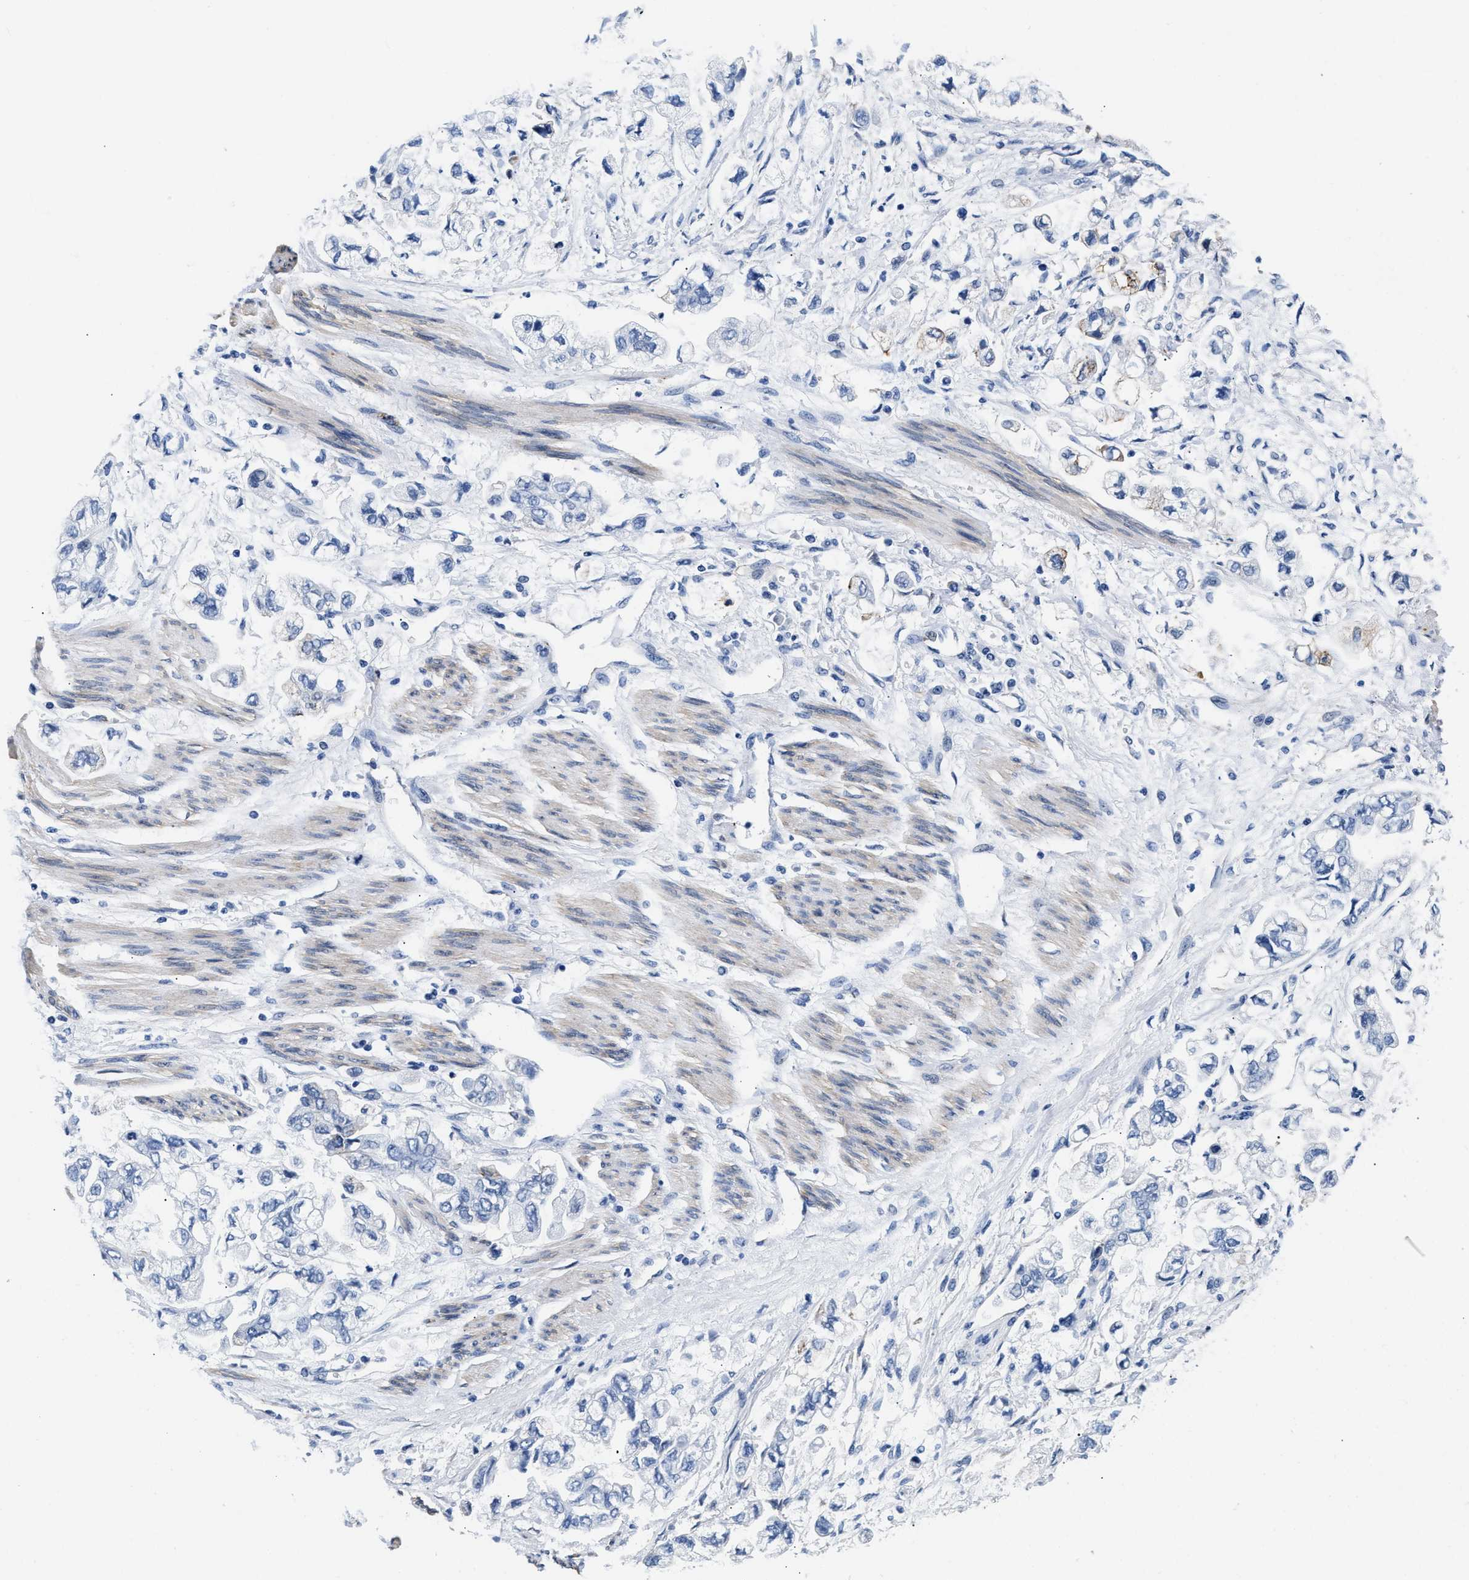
{"staining": {"intensity": "negative", "quantity": "none", "location": "none"}, "tissue": "stomach cancer", "cell_type": "Tumor cells", "image_type": "cancer", "snomed": [{"axis": "morphology", "description": "Normal tissue, NOS"}, {"axis": "morphology", "description": "Adenocarcinoma, NOS"}, {"axis": "topography", "description": "Stomach"}], "caption": "This is a histopathology image of immunohistochemistry staining of stomach cancer, which shows no expression in tumor cells.", "gene": "TRIM29", "patient": {"sex": "male", "age": 62}}